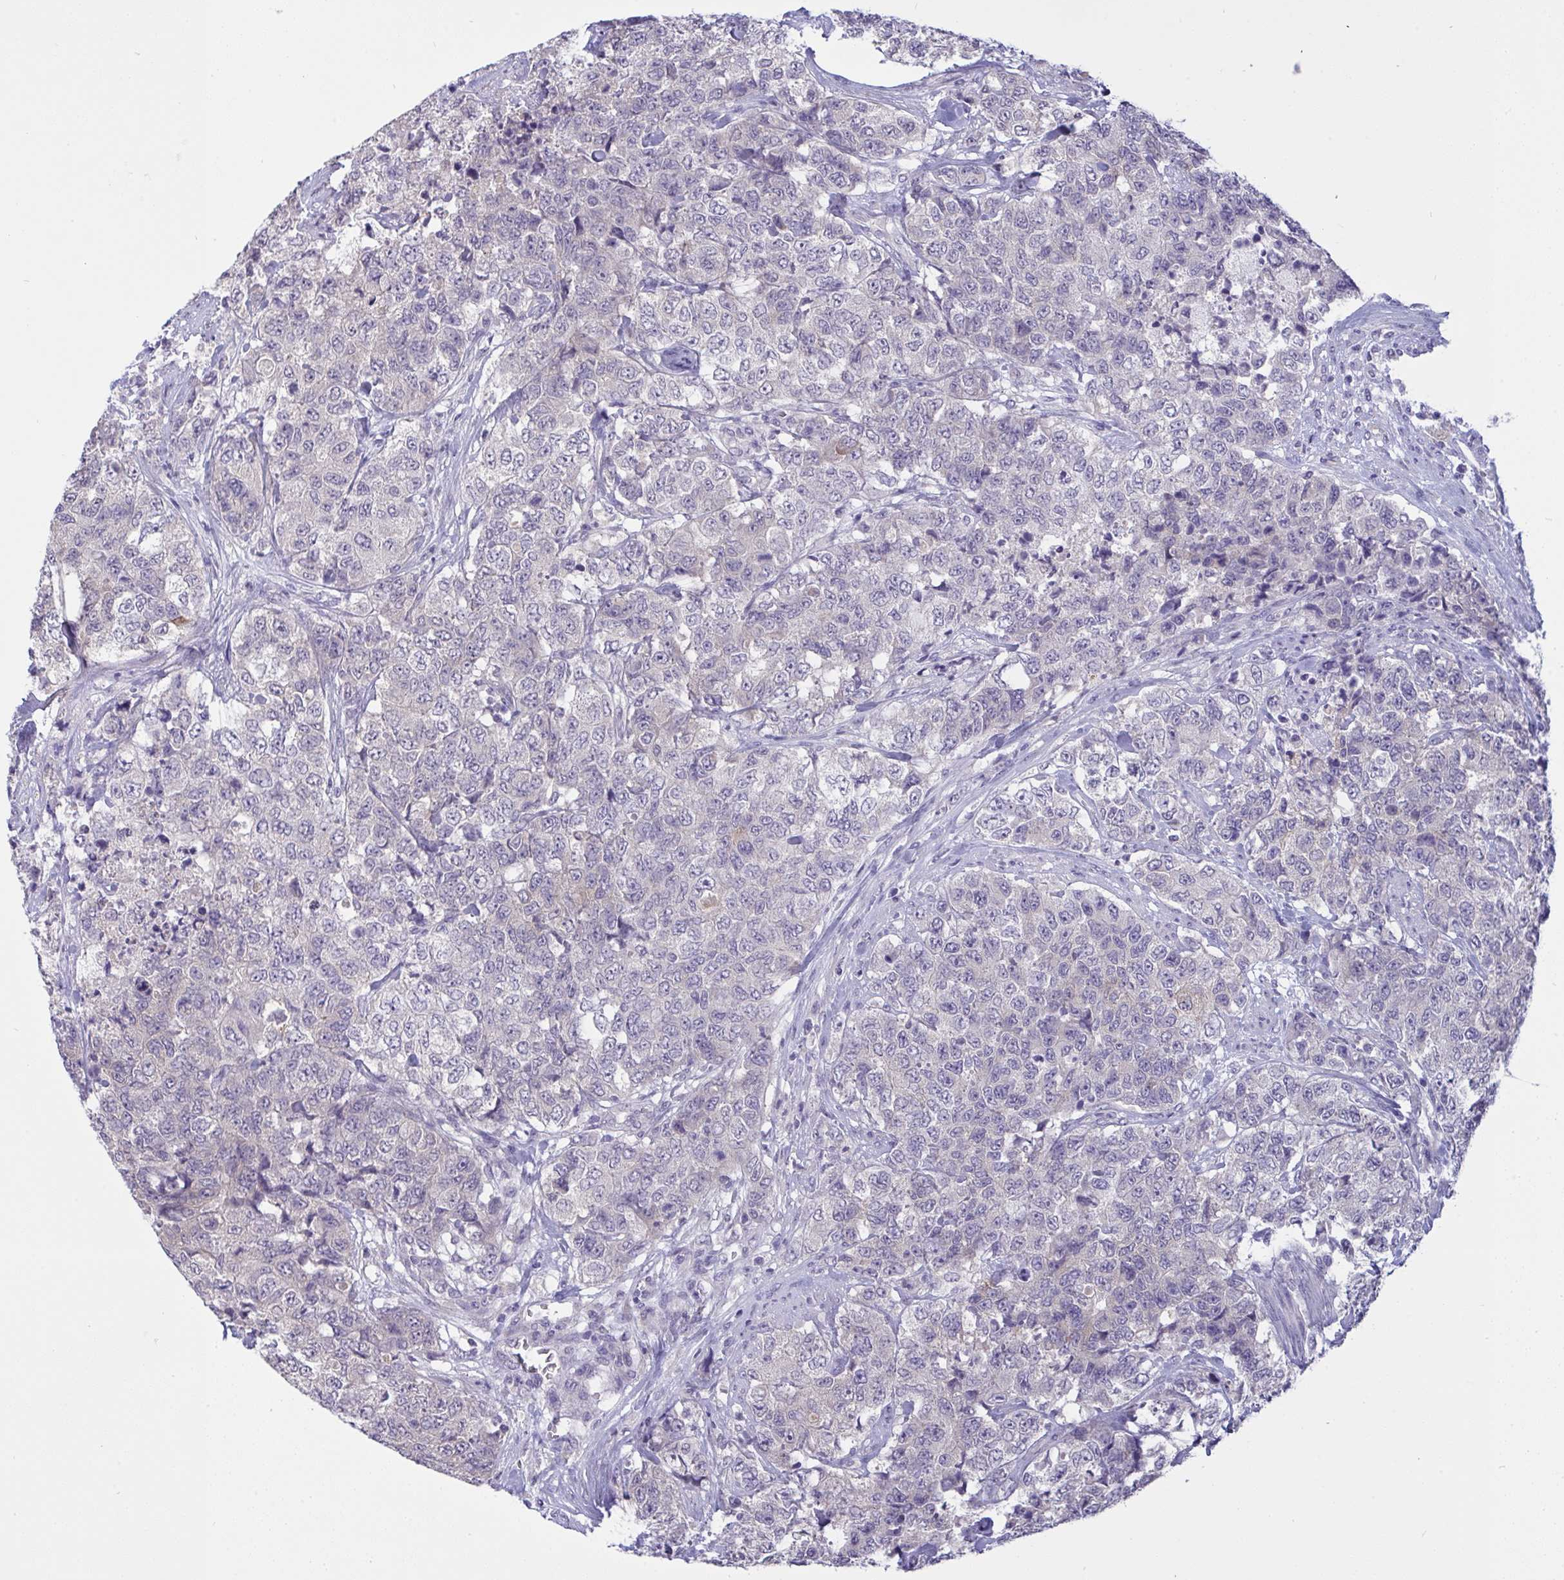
{"staining": {"intensity": "moderate", "quantity": "<25%", "location": "cytoplasmic/membranous"}, "tissue": "urothelial cancer", "cell_type": "Tumor cells", "image_type": "cancer", "snomed": [{"axis": "morphology", "description": "Urothelial carcinoma, High grade"}, {"axis": "topography", "description": "Urinary bladder"}], "caption": "High-grade urothelial carcinoma stained with IHC displays moderate cytoplasmic/membranous expression in approximately <25% of tumor cells.", "gene": "TMEM41A", "patient": {"sex": "female", "age": 78}}